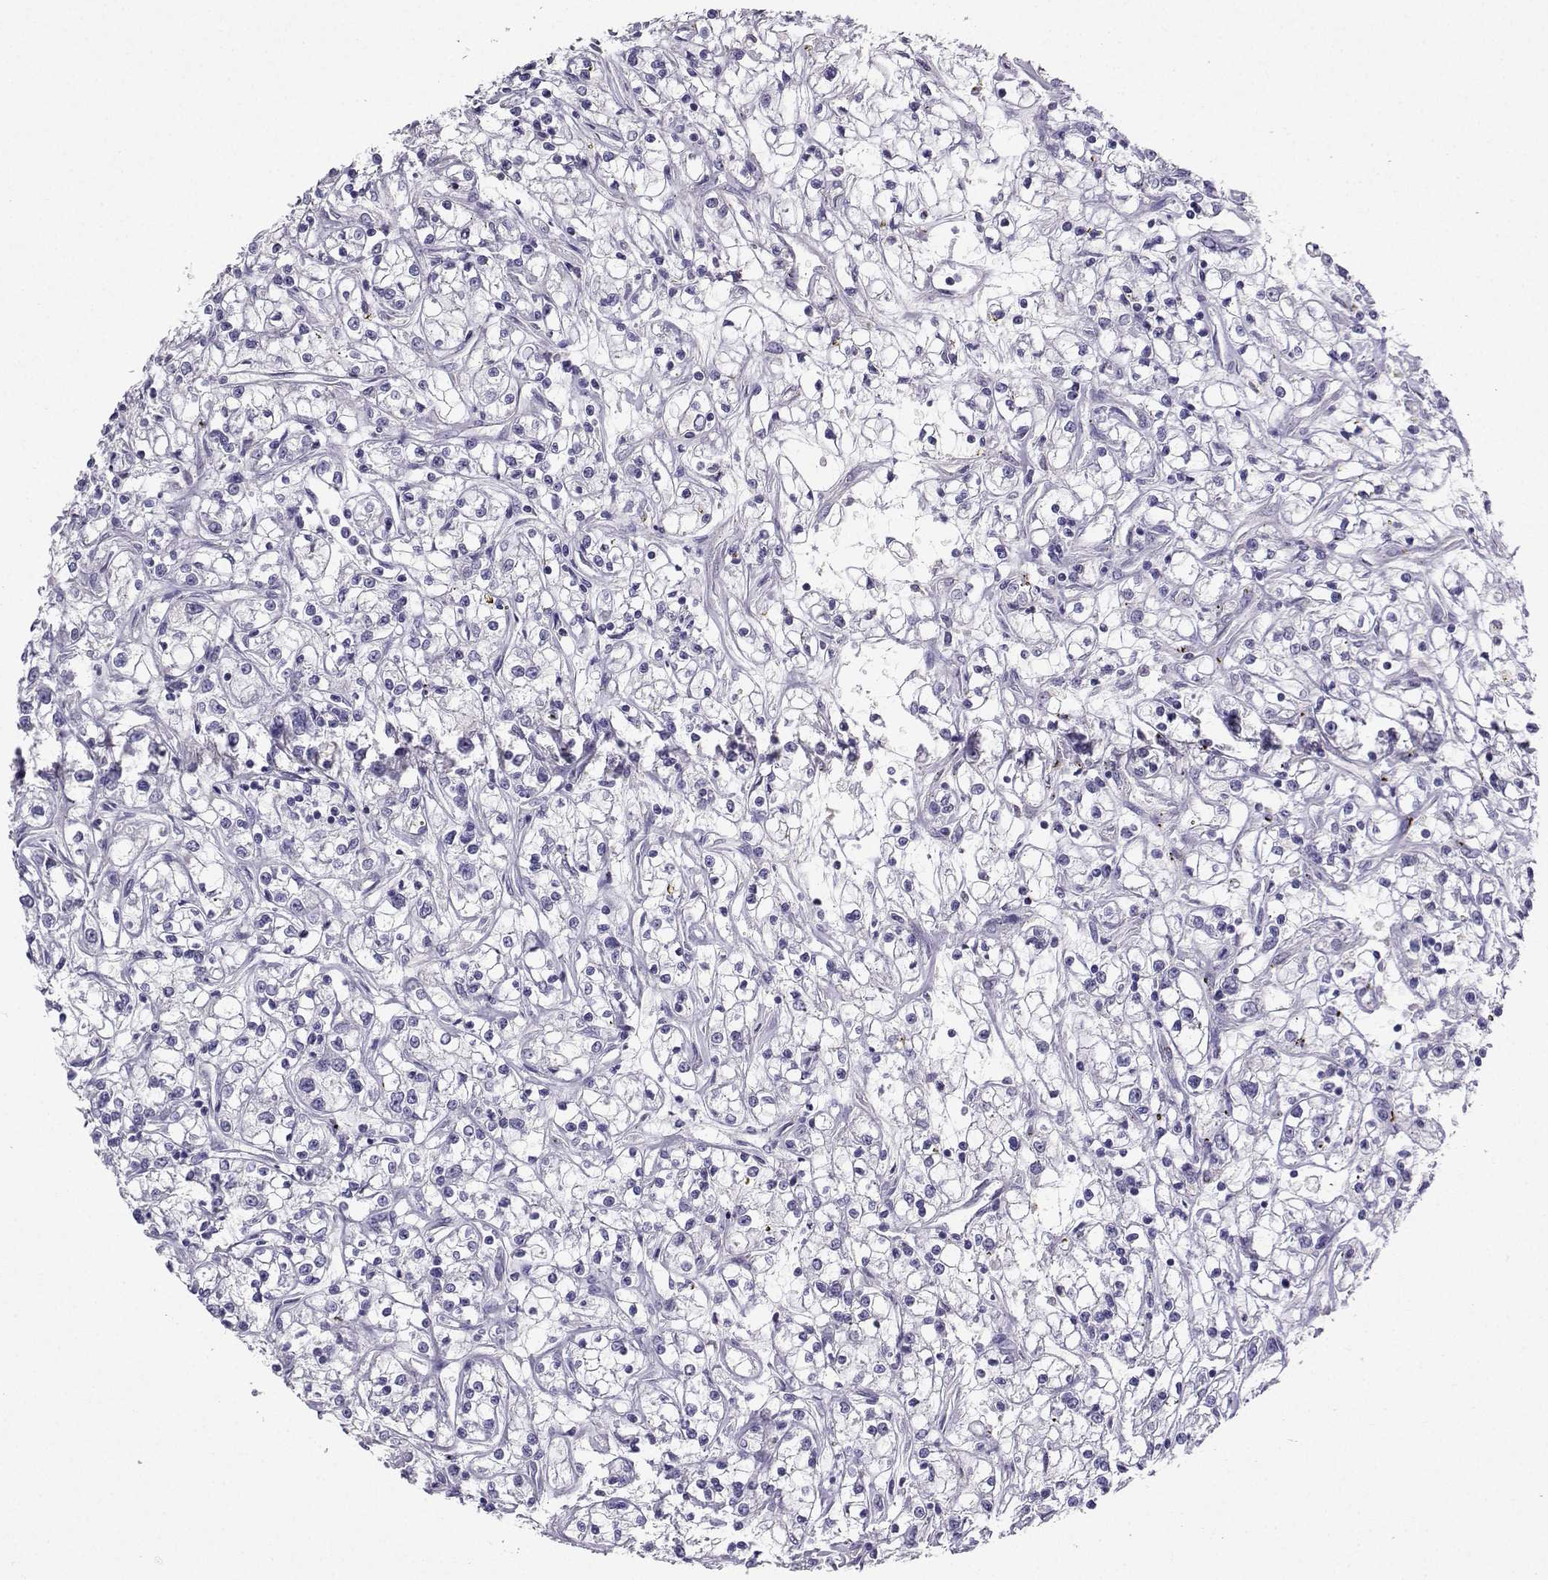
{"staining": {"intensity": "negative", "quantity": "none", "location": "none"}, "tissue": "renal cancer", "cell_type": "Tumor cells", "image_type": "cancer", "snomed": [{"axis": "morphology", "description": "Adenocarcinoma, NOS"}, {"axis": "topography", "description": "Kidney"}], "caption": "Image shows no protein positivity in tumor cells of adenocarcinoma (renal) tissue.", "gene": "GRIK4", "patient": {"sex": "female", "age": 59}}